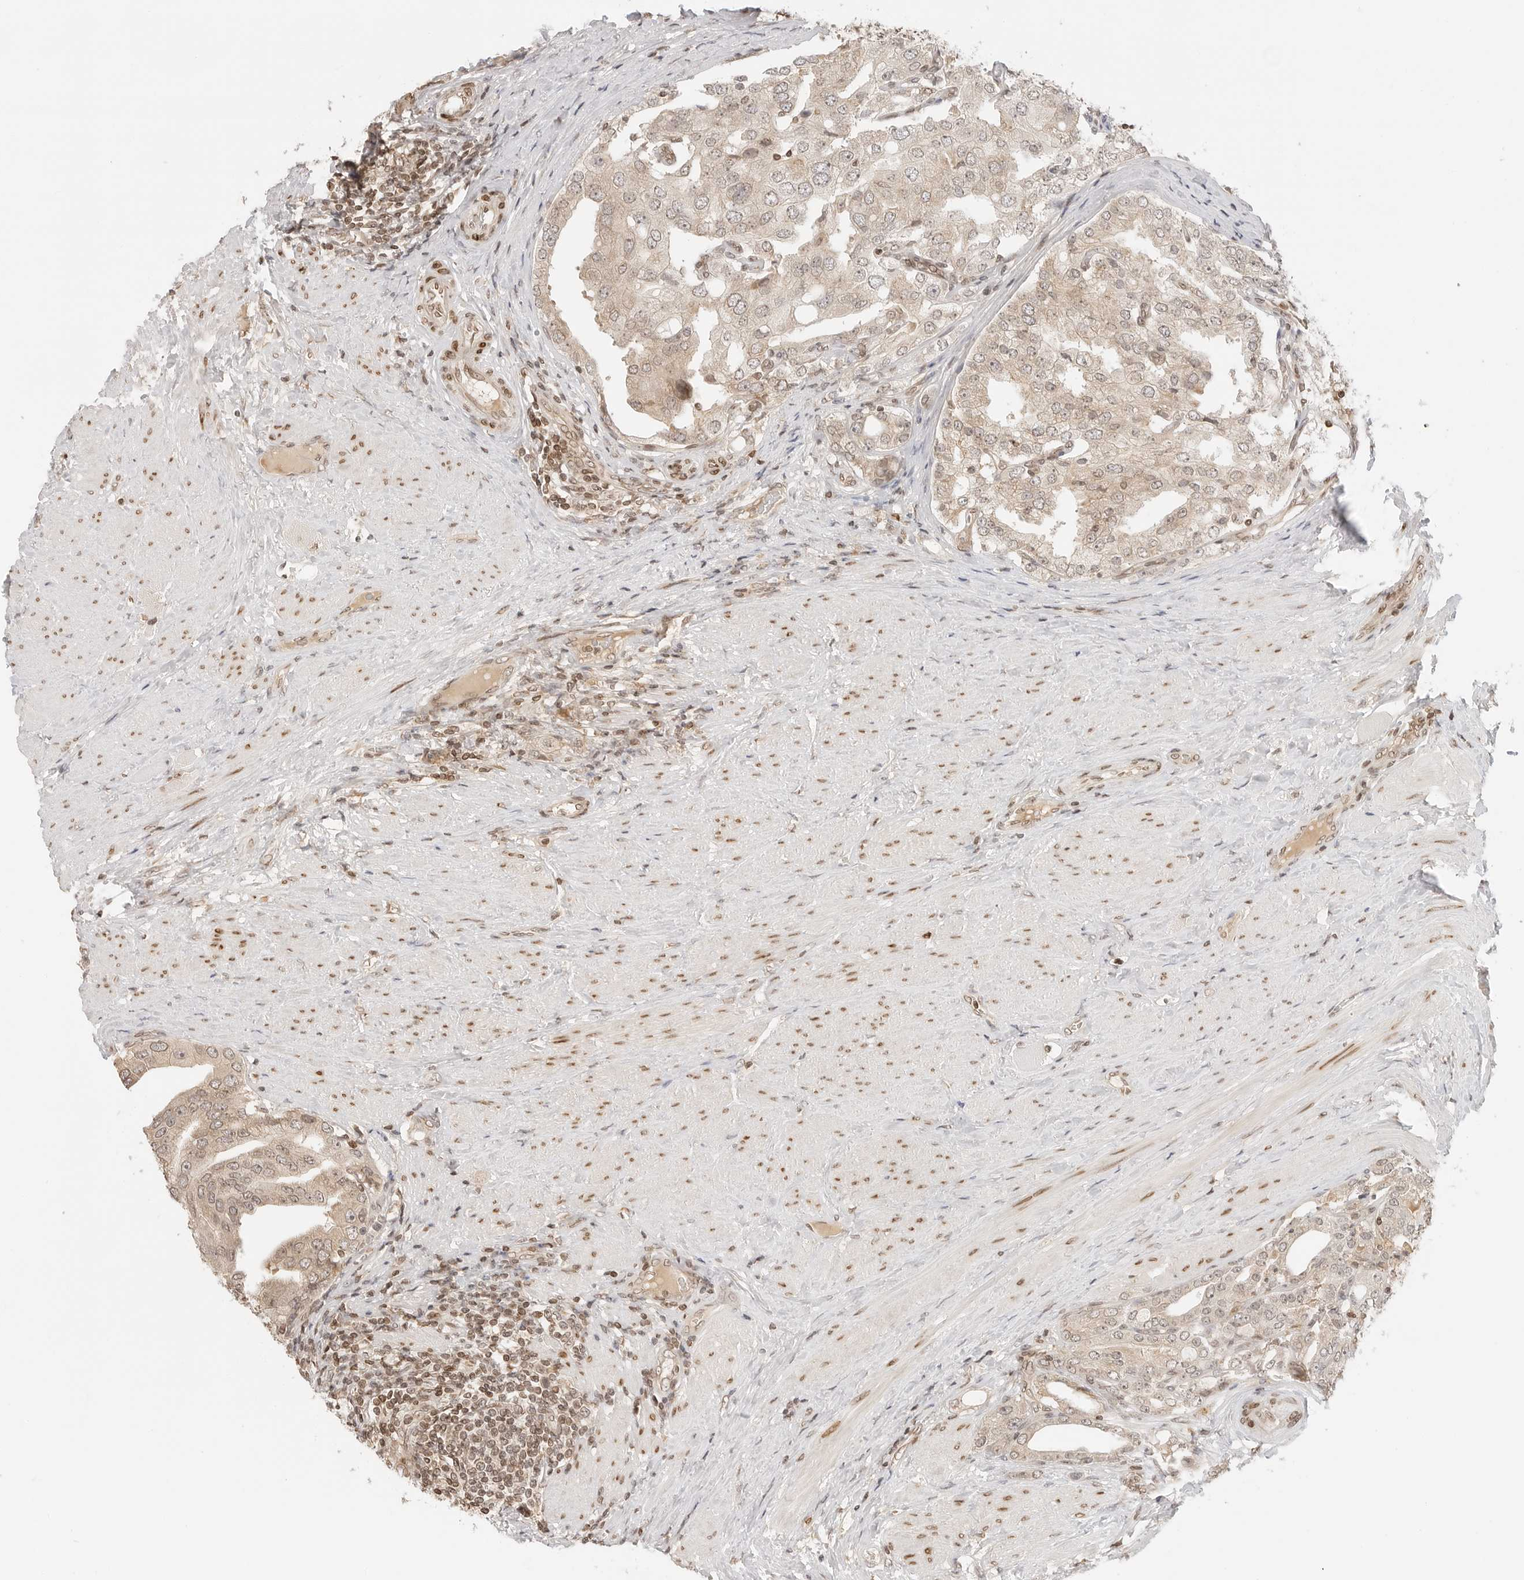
{"staining": {"intensity": "weak", "quantity": ">75%", "location": "cytoplasmic/membranous,nuclear"}, "tissue": "prostate cancer", "cell_type": "Tumor cells", "image_type": "cancer", "snomed": [{"axis": "morphology", "description": "Adenocarcinoma, High grade"}, {"axis": "topography", "description": "Prostate"}], "caption": "Protein expression analysis of prostate cancer (adenocarcinoma (high-grade)) reveals weak cytoplasmic/membranous and nuclear positivity in about >75% of tumor cells. (brown staining indicates protein expression, while blue staining denotes nuclei).", "gene": "POLH", "patient": {"sex": "male", "age": 50}}